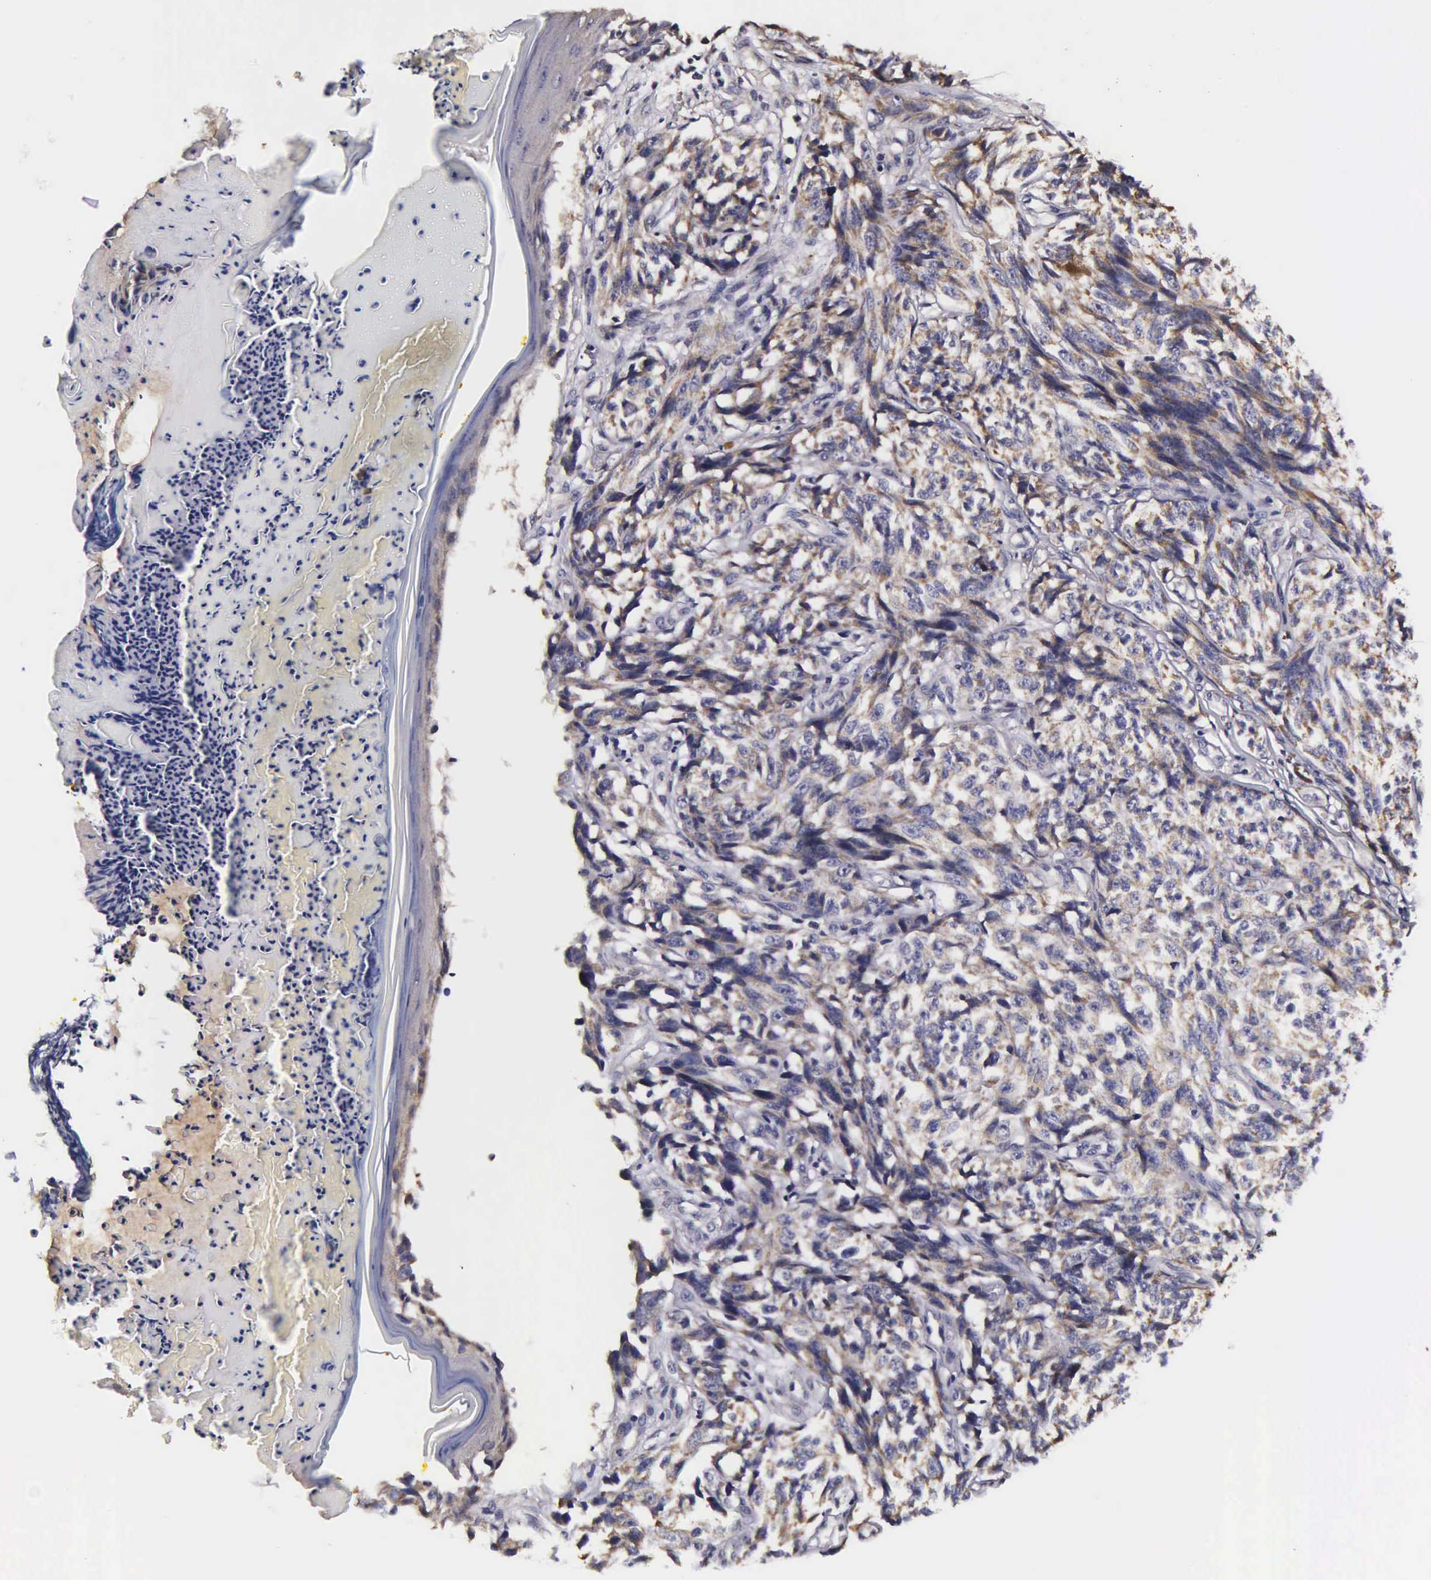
{"staining": {"intensity": "negative", "quantity": "none", "location": "none"}, "tissue": "melanoma", "cell_type": "Tumor cells", "image_type": "cancer", "snomed": [{"axis": "morphology", "description": "Malignant melanoma, NOS"}, {"axis": "topography", "description": "Skin"}], "caption": "Tumor cells are negative for protein expression in human melanoma. (Stains: DAB (3,3'-diaminobenzidine) immunohistochemistry with hematoxylin counter stain, Microscopy: brightfield microscopy at high magnification).", "gene": "PSMA3", "patient": {"sex": "male", "age": 67}}